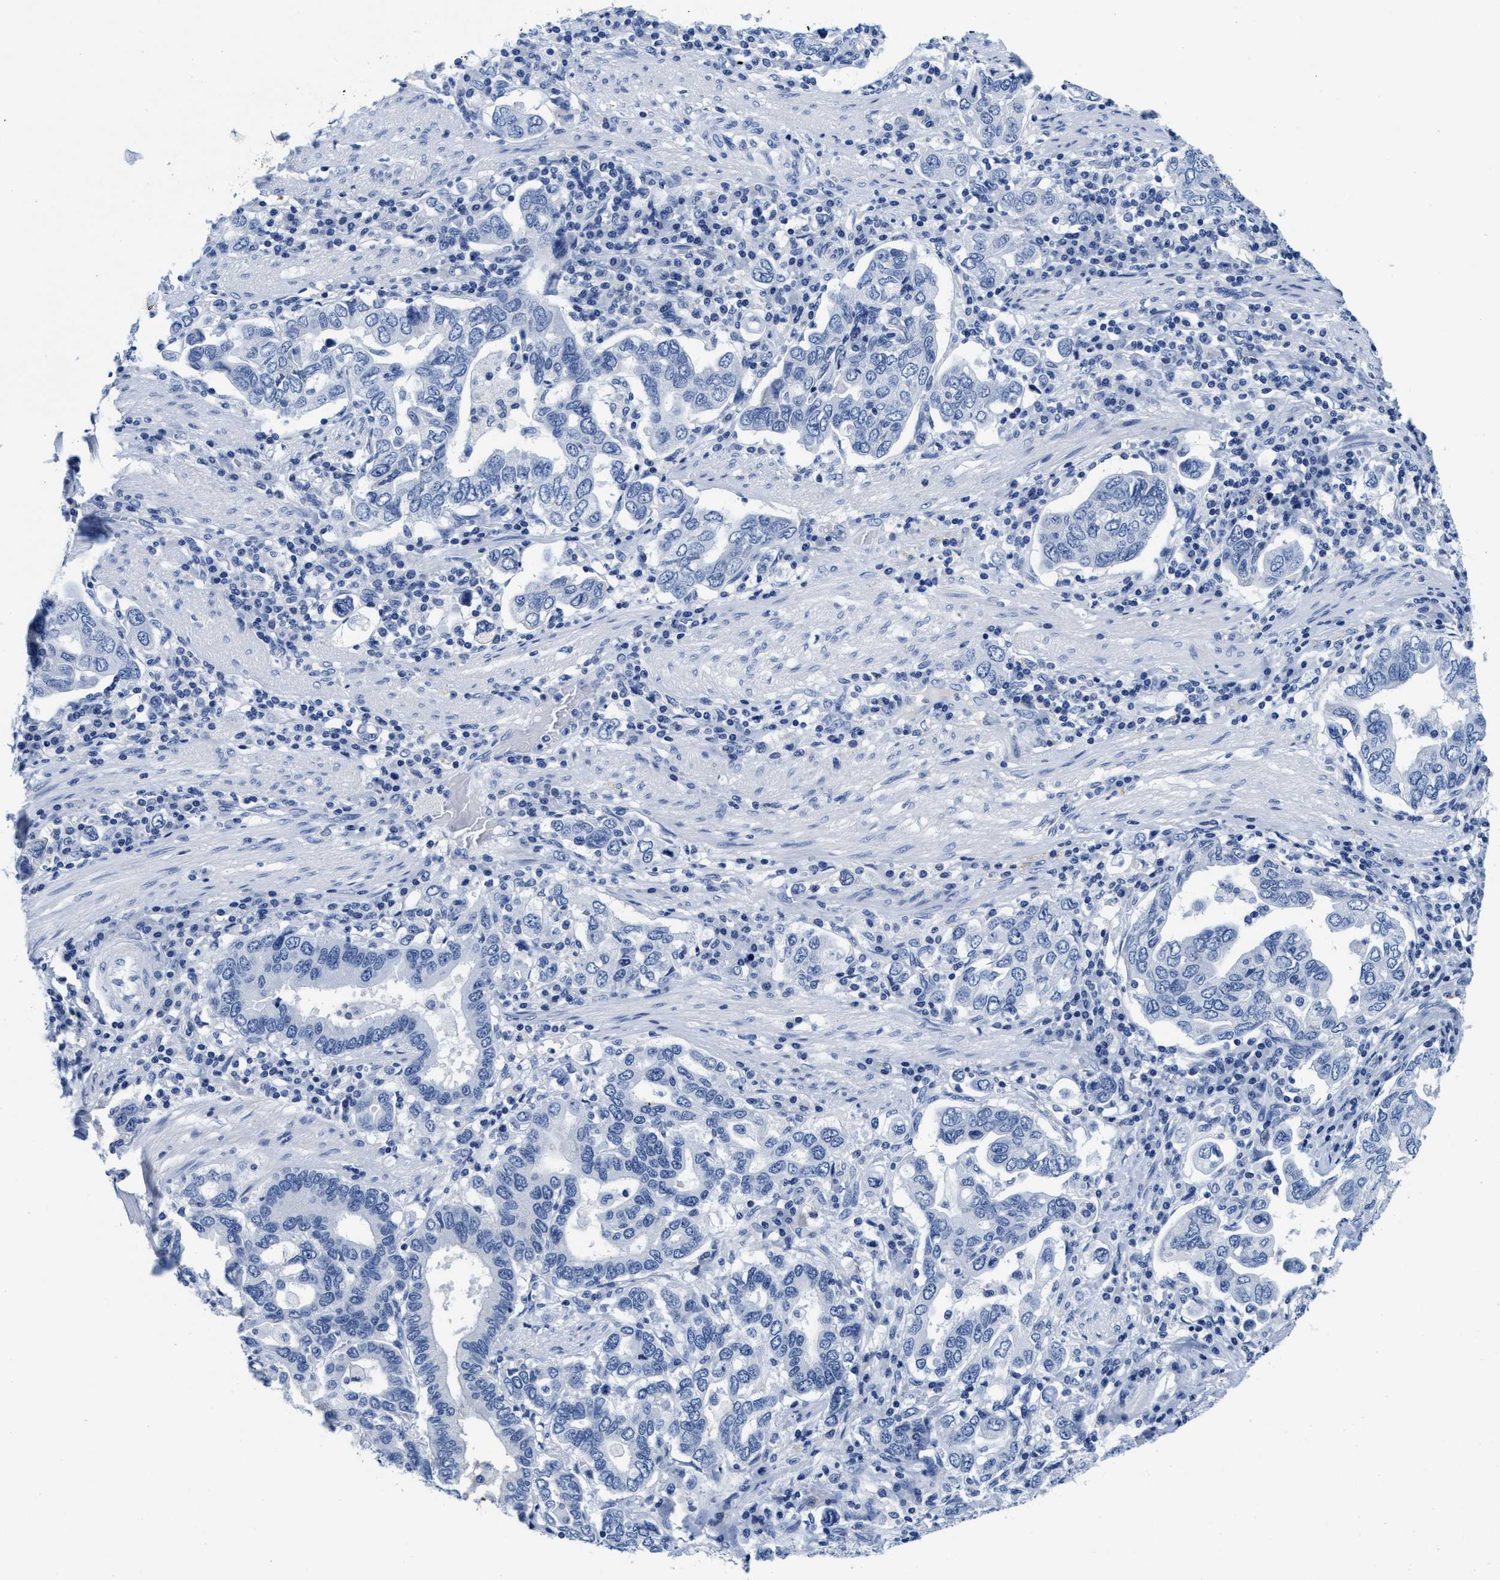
{"staining": {"intensity": "negative", "quantity": "none", "location": "none"}, "tissue": "stomach cancer", "cell_type": "Tumor cells", "image_type": "cancer", "snomed": [{"axis": "morphology", "description": "Adenocarcinoma, NOS"}, {"axis": "topography", "description": "Stomach, upper"}], "caption": "Human adenocarcinoma (stomach) stained for a protein using immunohistochemistry reveals no expression in tumor cells.", "gene": "TTC3", "patient": {"sex": "male", "age": 62}}